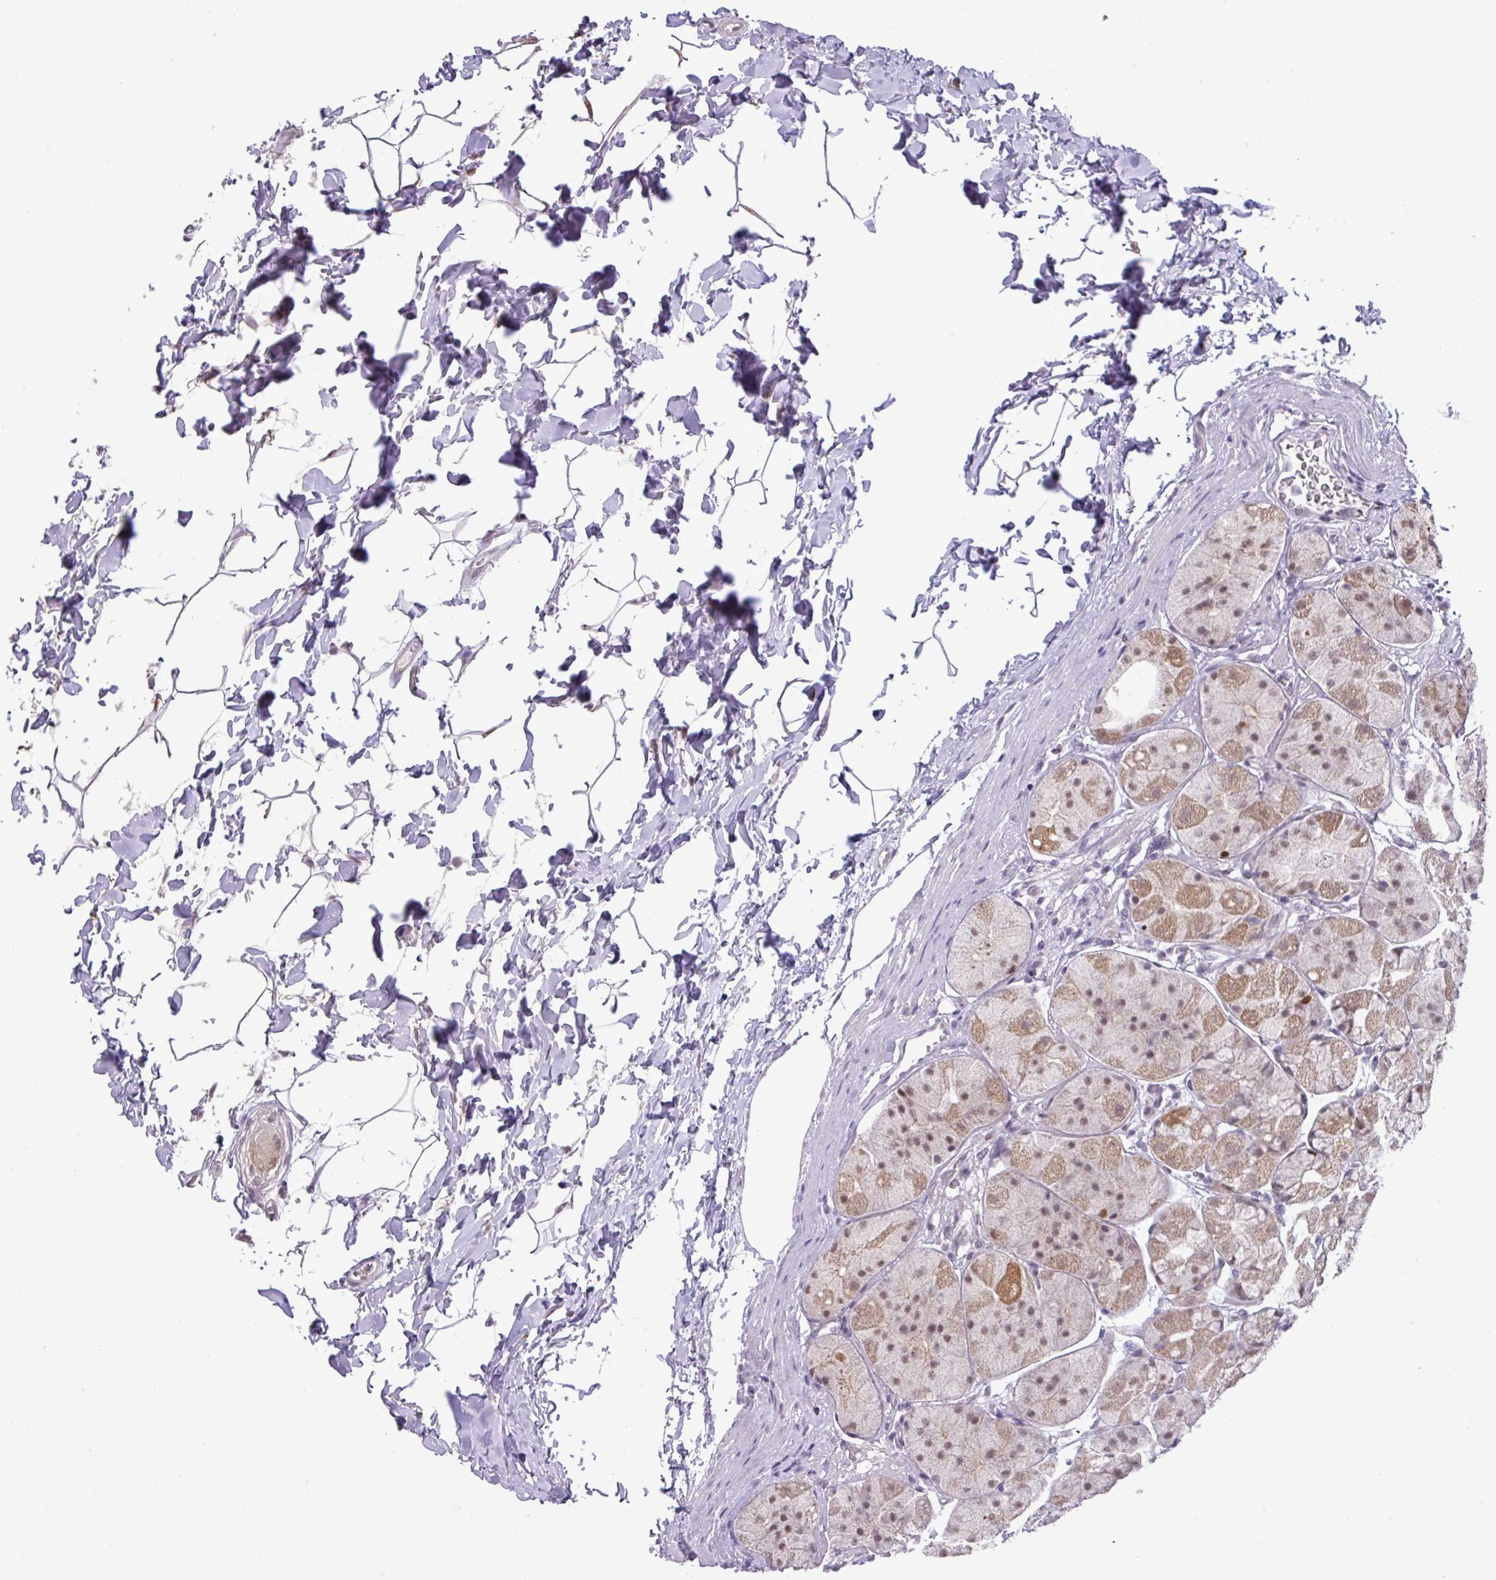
{"staining": {"intensity": "moderate", "quantity": "25%-75%", "location": "cytoplasmic/membranous,nuclear"}, "tissue": "stomach", "cell_type": "Glandular cells", "image_type": "normal", "snomed": [{"axis": "morphology", "description": "Normal tissue, NOS"}, {"axis": "topography", "description": "Stomach"}], "caption": "Protein positivity by immunohistochemistry demonstrates moderate cytoplasmic/membranous,nuclear staining in approximately 25%-75% of glandular cells in unremarkable stomach.", "gene": "ANKRD13B", "patient": {"sex": "male", "age": 57}}